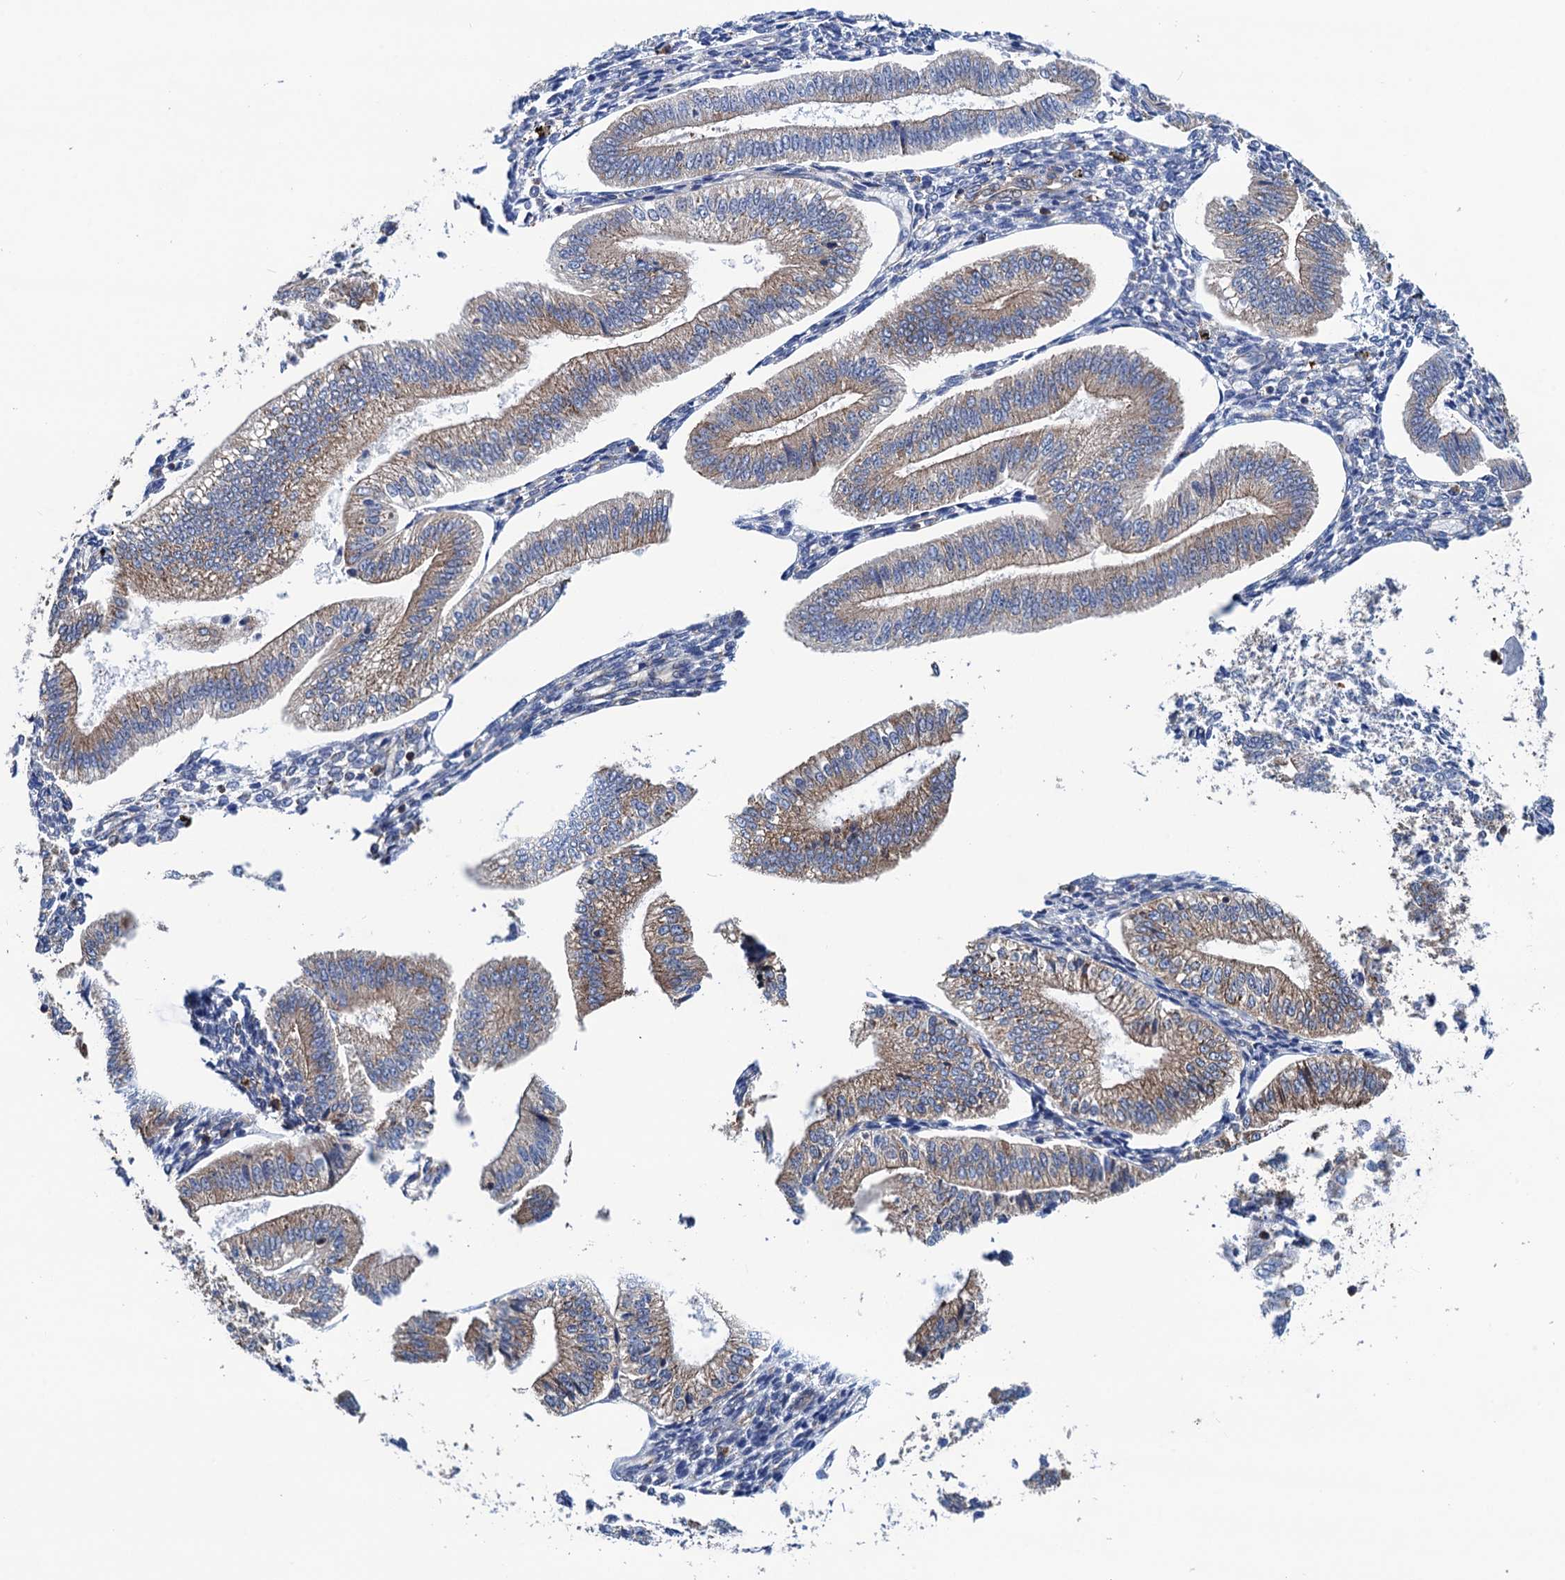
{"staining": {"intensity": "moderate", "quantity": "25%-75%", "location": "cytoplasmic/membranous"}, "tissue": "endometrium", "cell_type": "Cells in endometrial stroma", "image_type": "normal", "snomed": [{"axis": "morphology", "description": "Normal tissue, NOS"}, {"axis": "topography", "description": "Endometrium"}], "caption": "Benign endometrium shows moderate cytoplasmic/membranous positivity in about 25%-75% of cells in endometrial stroma Using DAB (3,3'-diaminobenzidine) (brown) and hematoxylin (blue) stains, captured at high magnification using brightfield microscopy..", "gene": "SLC12A7", "patient": {"sex": "female", "age": 34}}